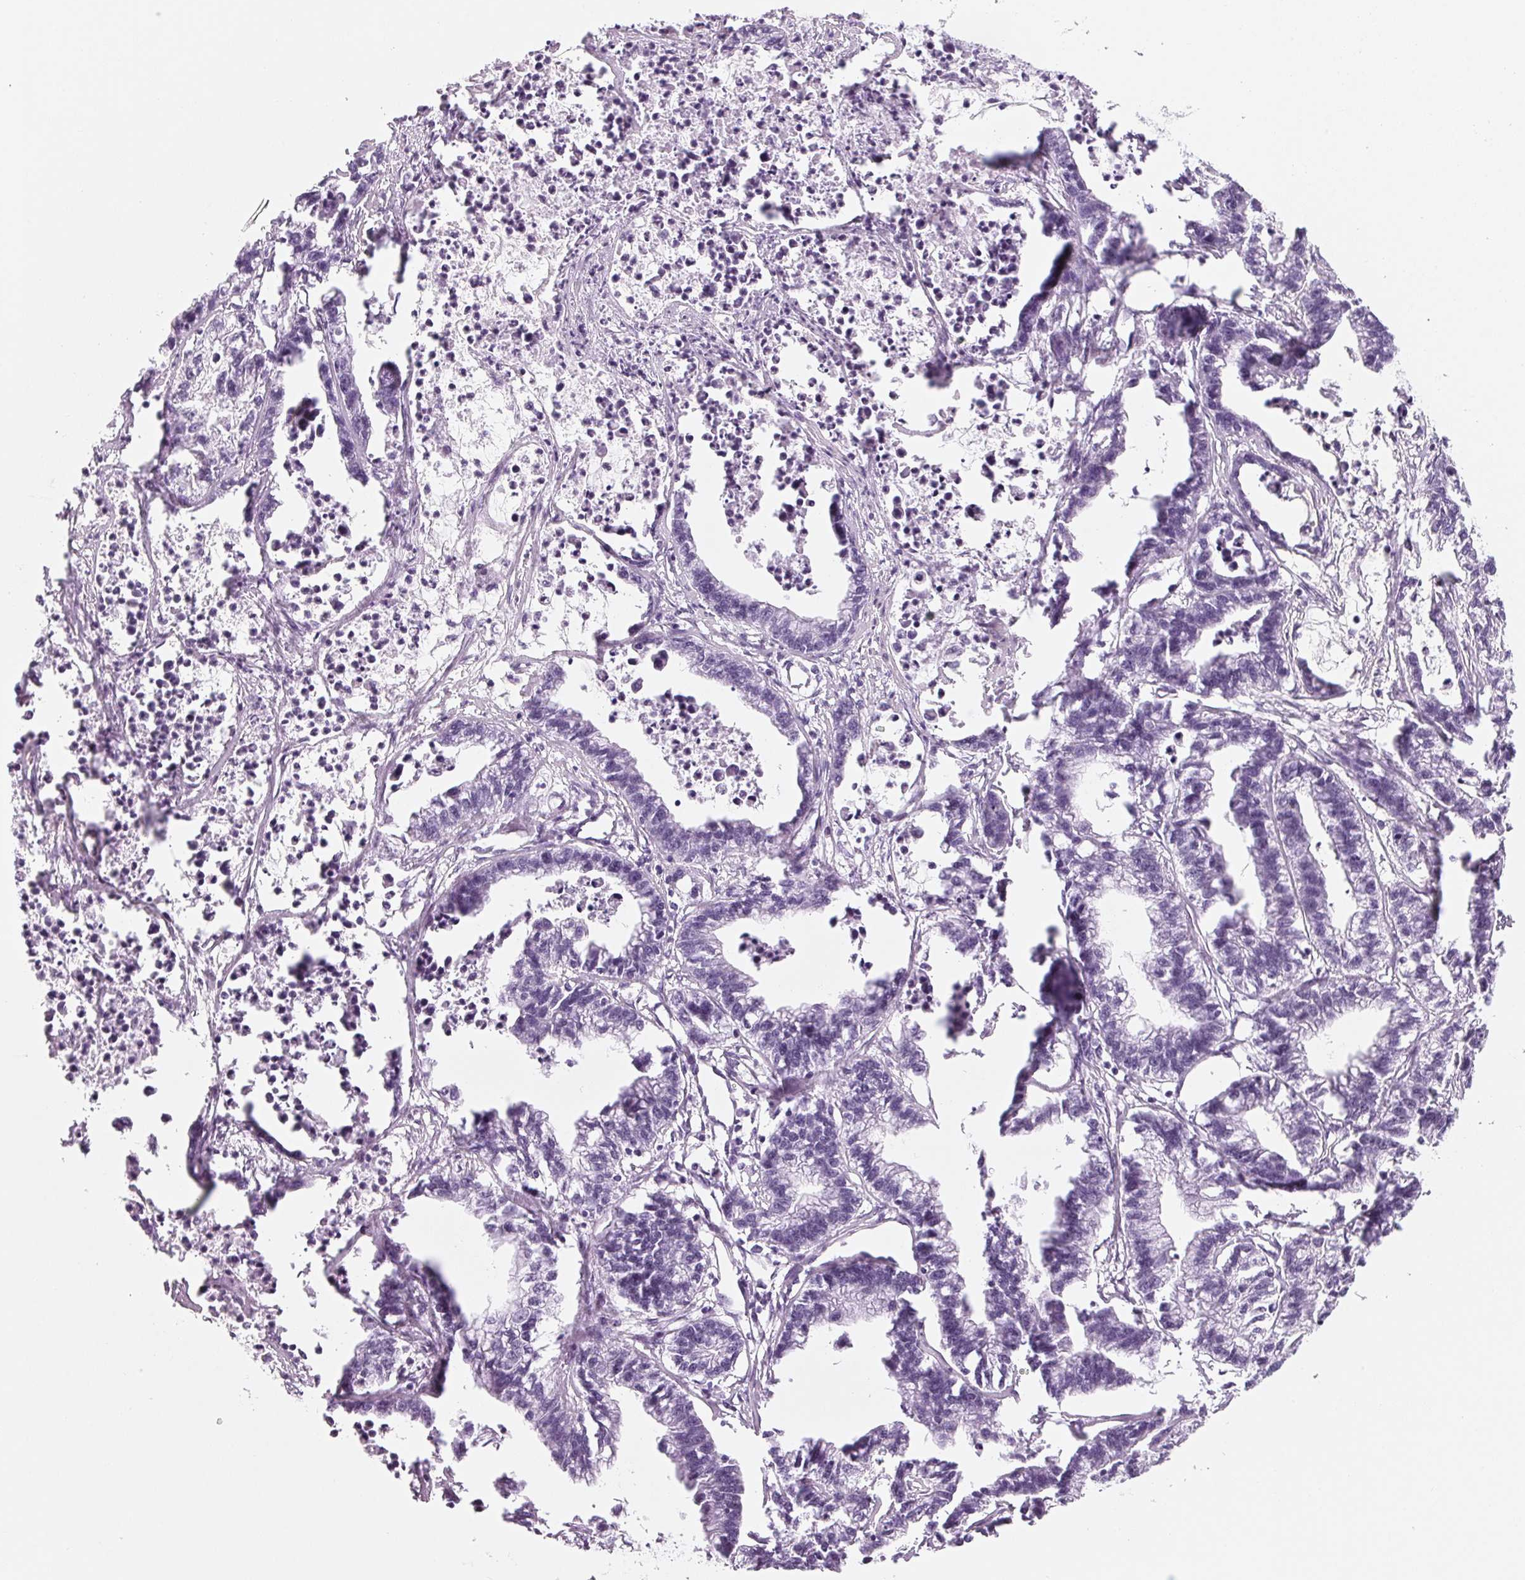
{"staining": {"intensity": "negative", "quantity": "none", "location": "none"}, "tissue": "stomach cancer", "cell_type": "Tumor cells", "image_type": "cancer", "snomed": [{"axis": "morphology", "description": "Adenocarcinoma, NOS"}, {"axis": "topography", "description": "Stomach"}], "caption": "Adenocarcinoma (stomach) was stained to show a protein in brown. There is no significant expression in tumor cells.", "gene": "DNTTIP2", "patient": {"sex": "male", "age": 83}}